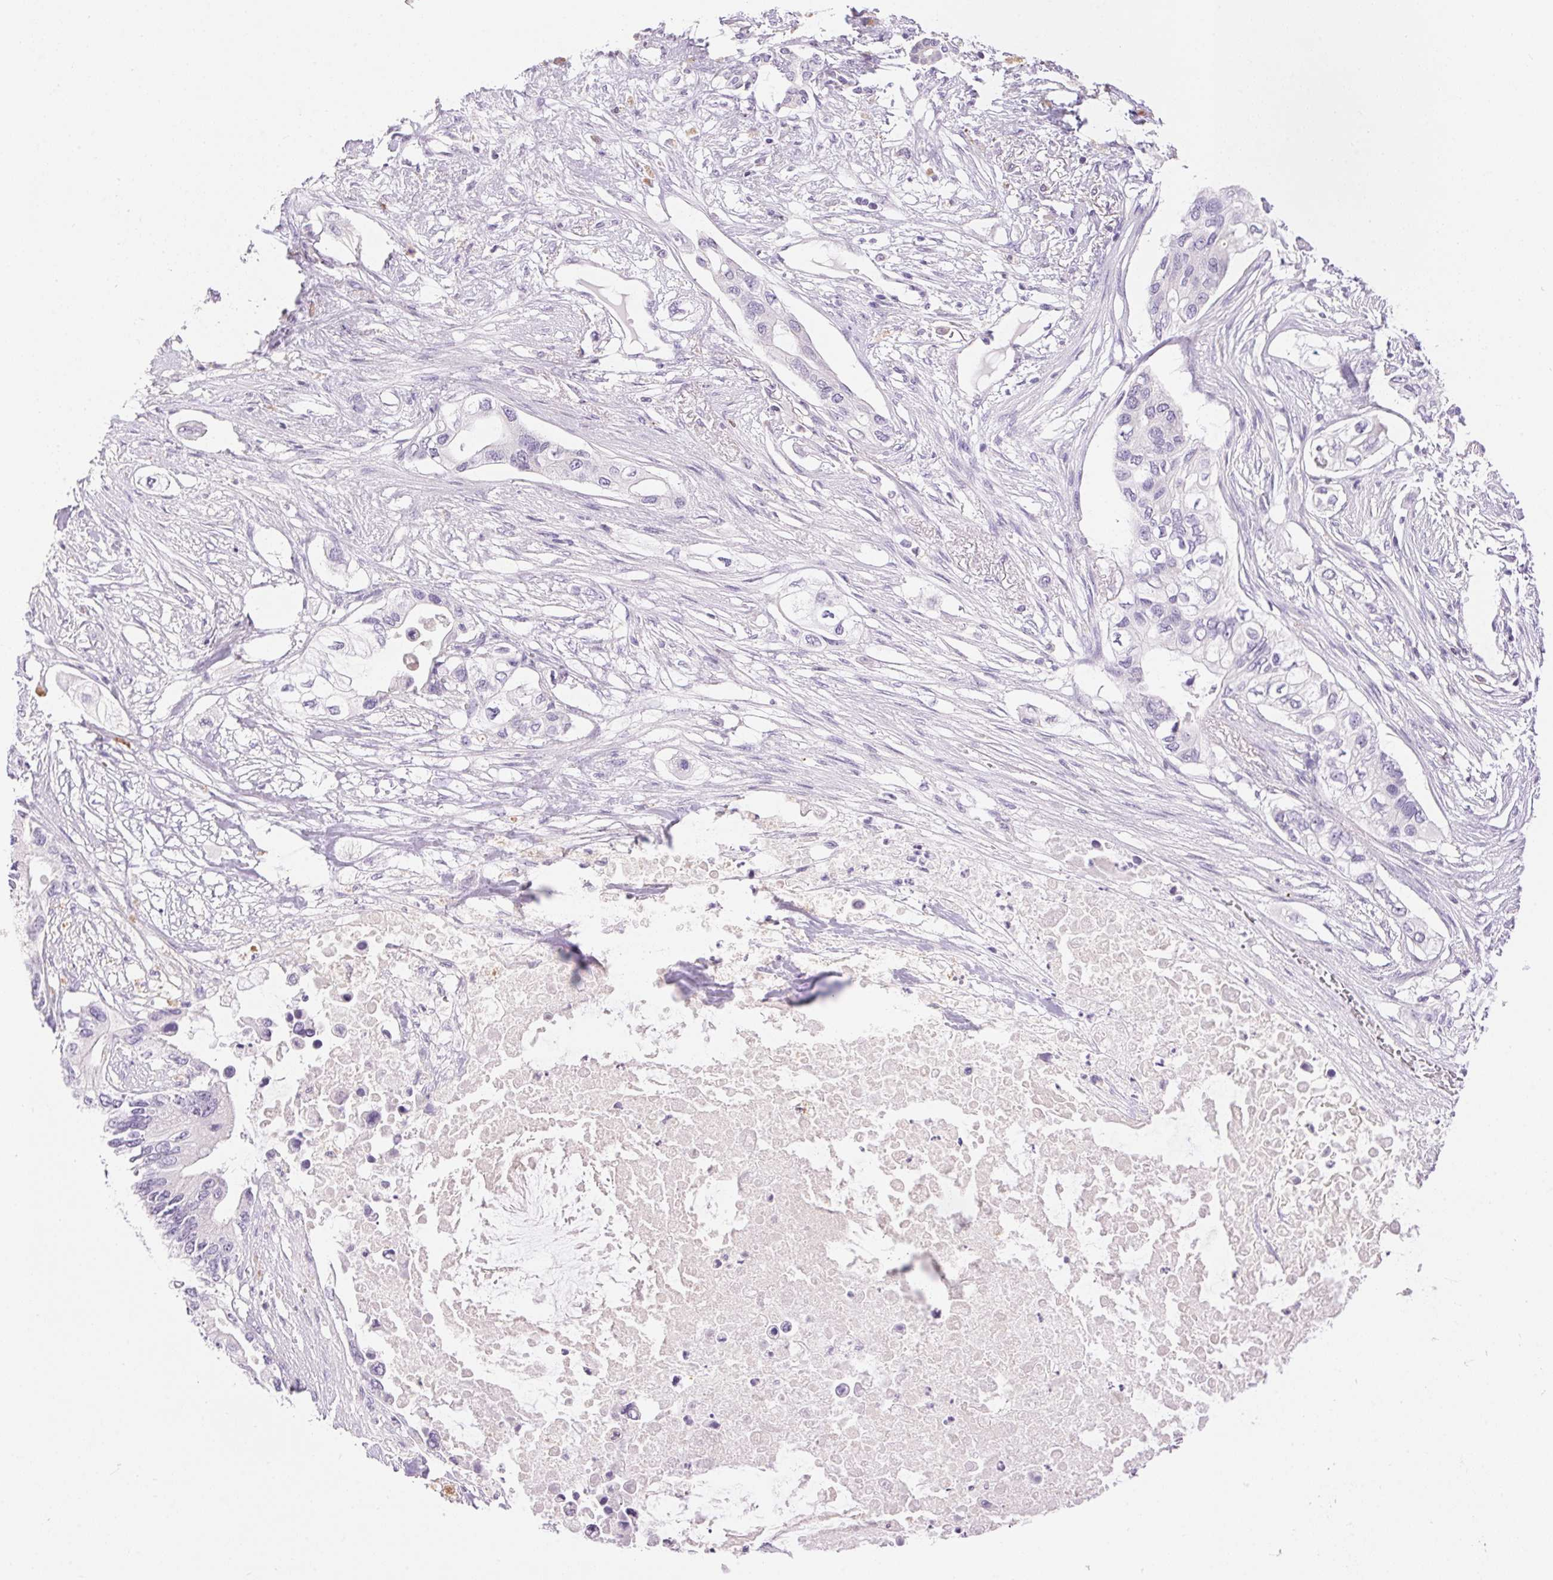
{"staining": {"intensity": "negative", "quantity": "none", "location": "none"}, "tissue": "pancreatic cancer", "cell_type": "Tumor cells", "image_type": "cancer", "snomed": [{"axis": "morphology", "description": "Adenocarcinoma, NOS"}, {"axis": "topography", "description": "Pancreas"}], "caption": "This is an immunohistochemistry image of human adenocarcinoma (pancreatic). There is no expression in tumor cells.", "gene": "PNLIPRP3", "patient": {"sex": "female", "age": 63}}